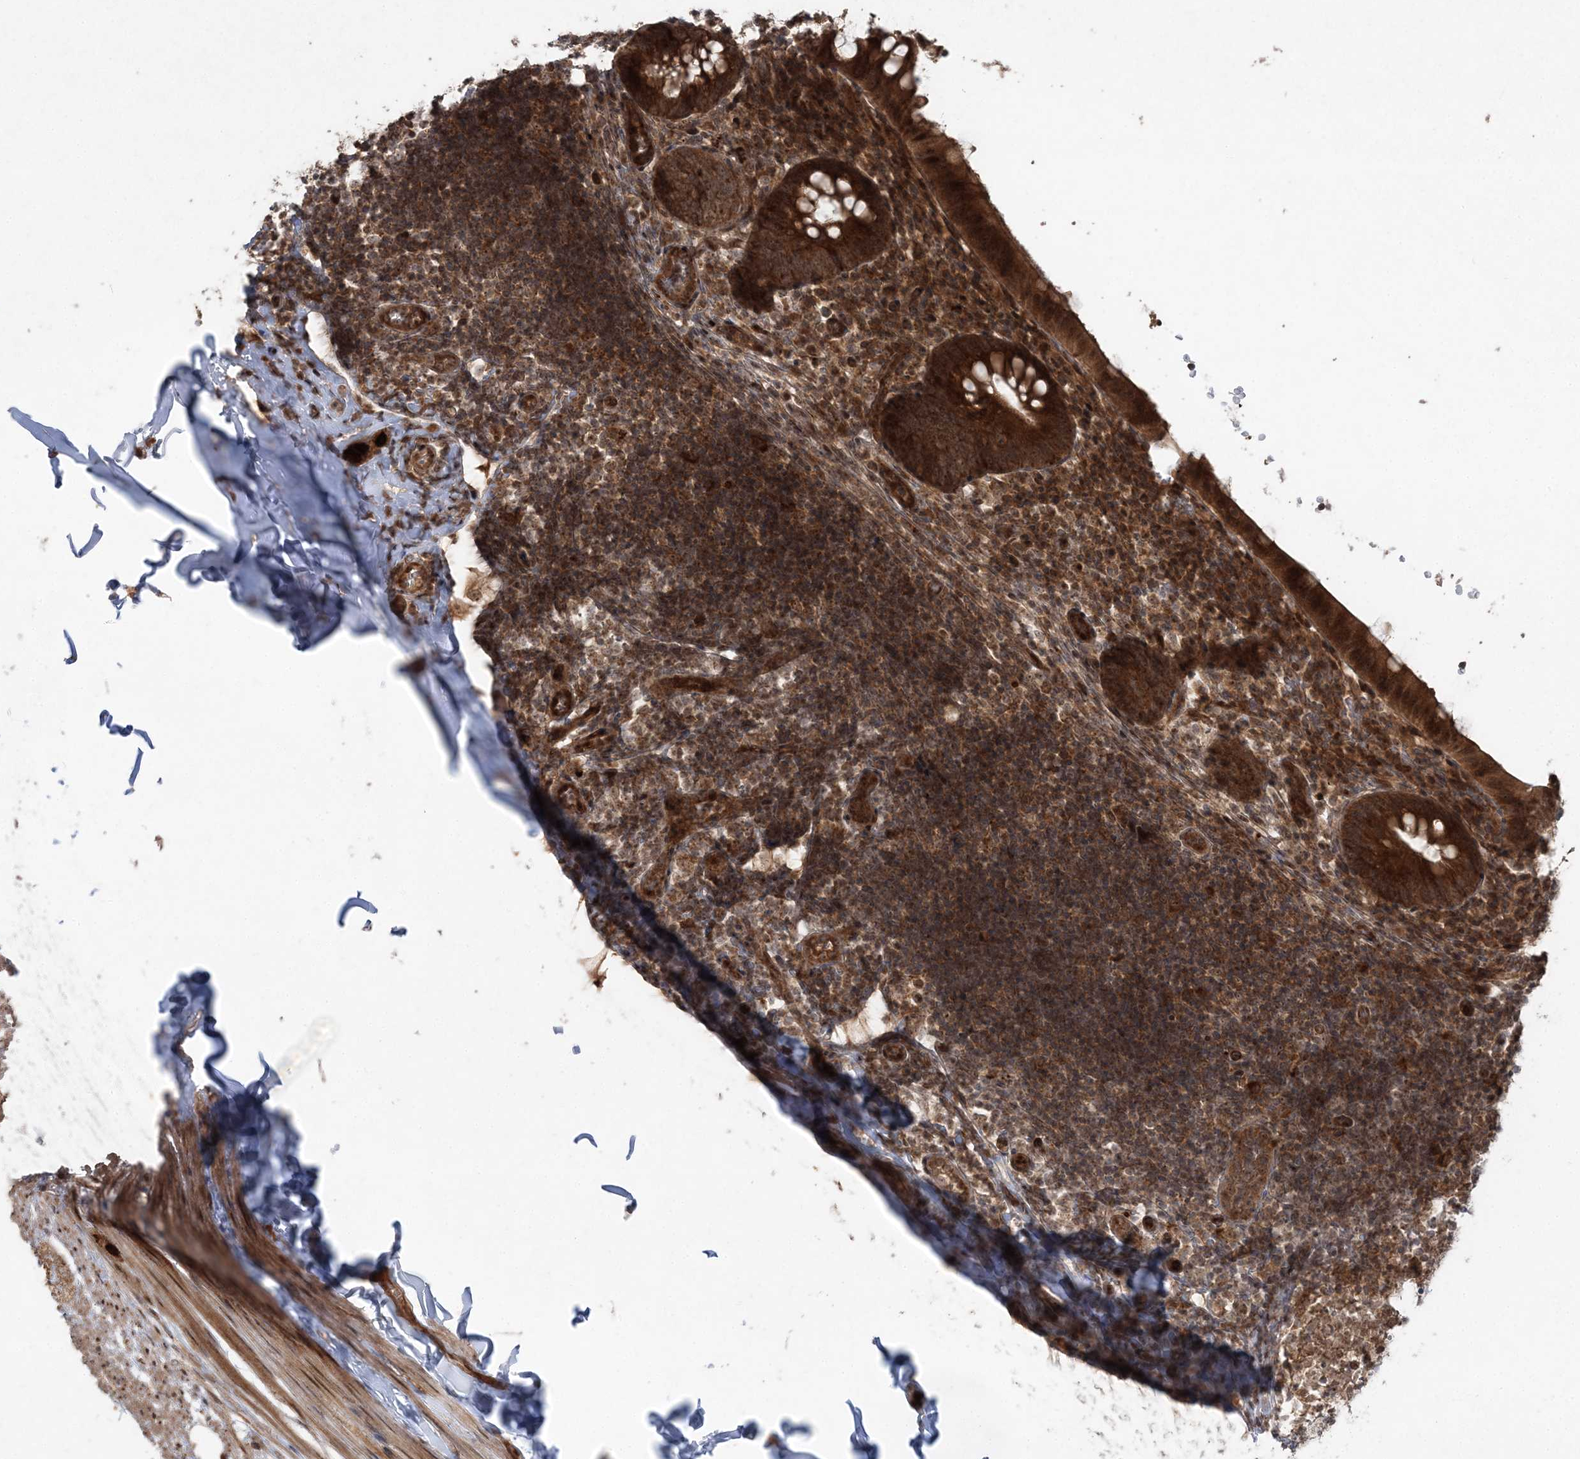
{"staining": {"intensity": "strong", "quantity": ">75%", "location": "cytoplasmic/membranous"}, "tissue": "appendix", "cell_type": "Glandular cells", "image_type": "normal", "snomed": [{"axis": "morphology", "description": "Normal tissue, NOS"}, {"axis": "topography", "description": "Appendix"}], "caption": "This photomicrograph shows immunohistochemistry staining of normal human appendix, with high strong cytoplasmic/membranous staining in about >75% of glandular cells.", "gene": "SERINC1", "patient": {"sex": "male", "age": 8}}